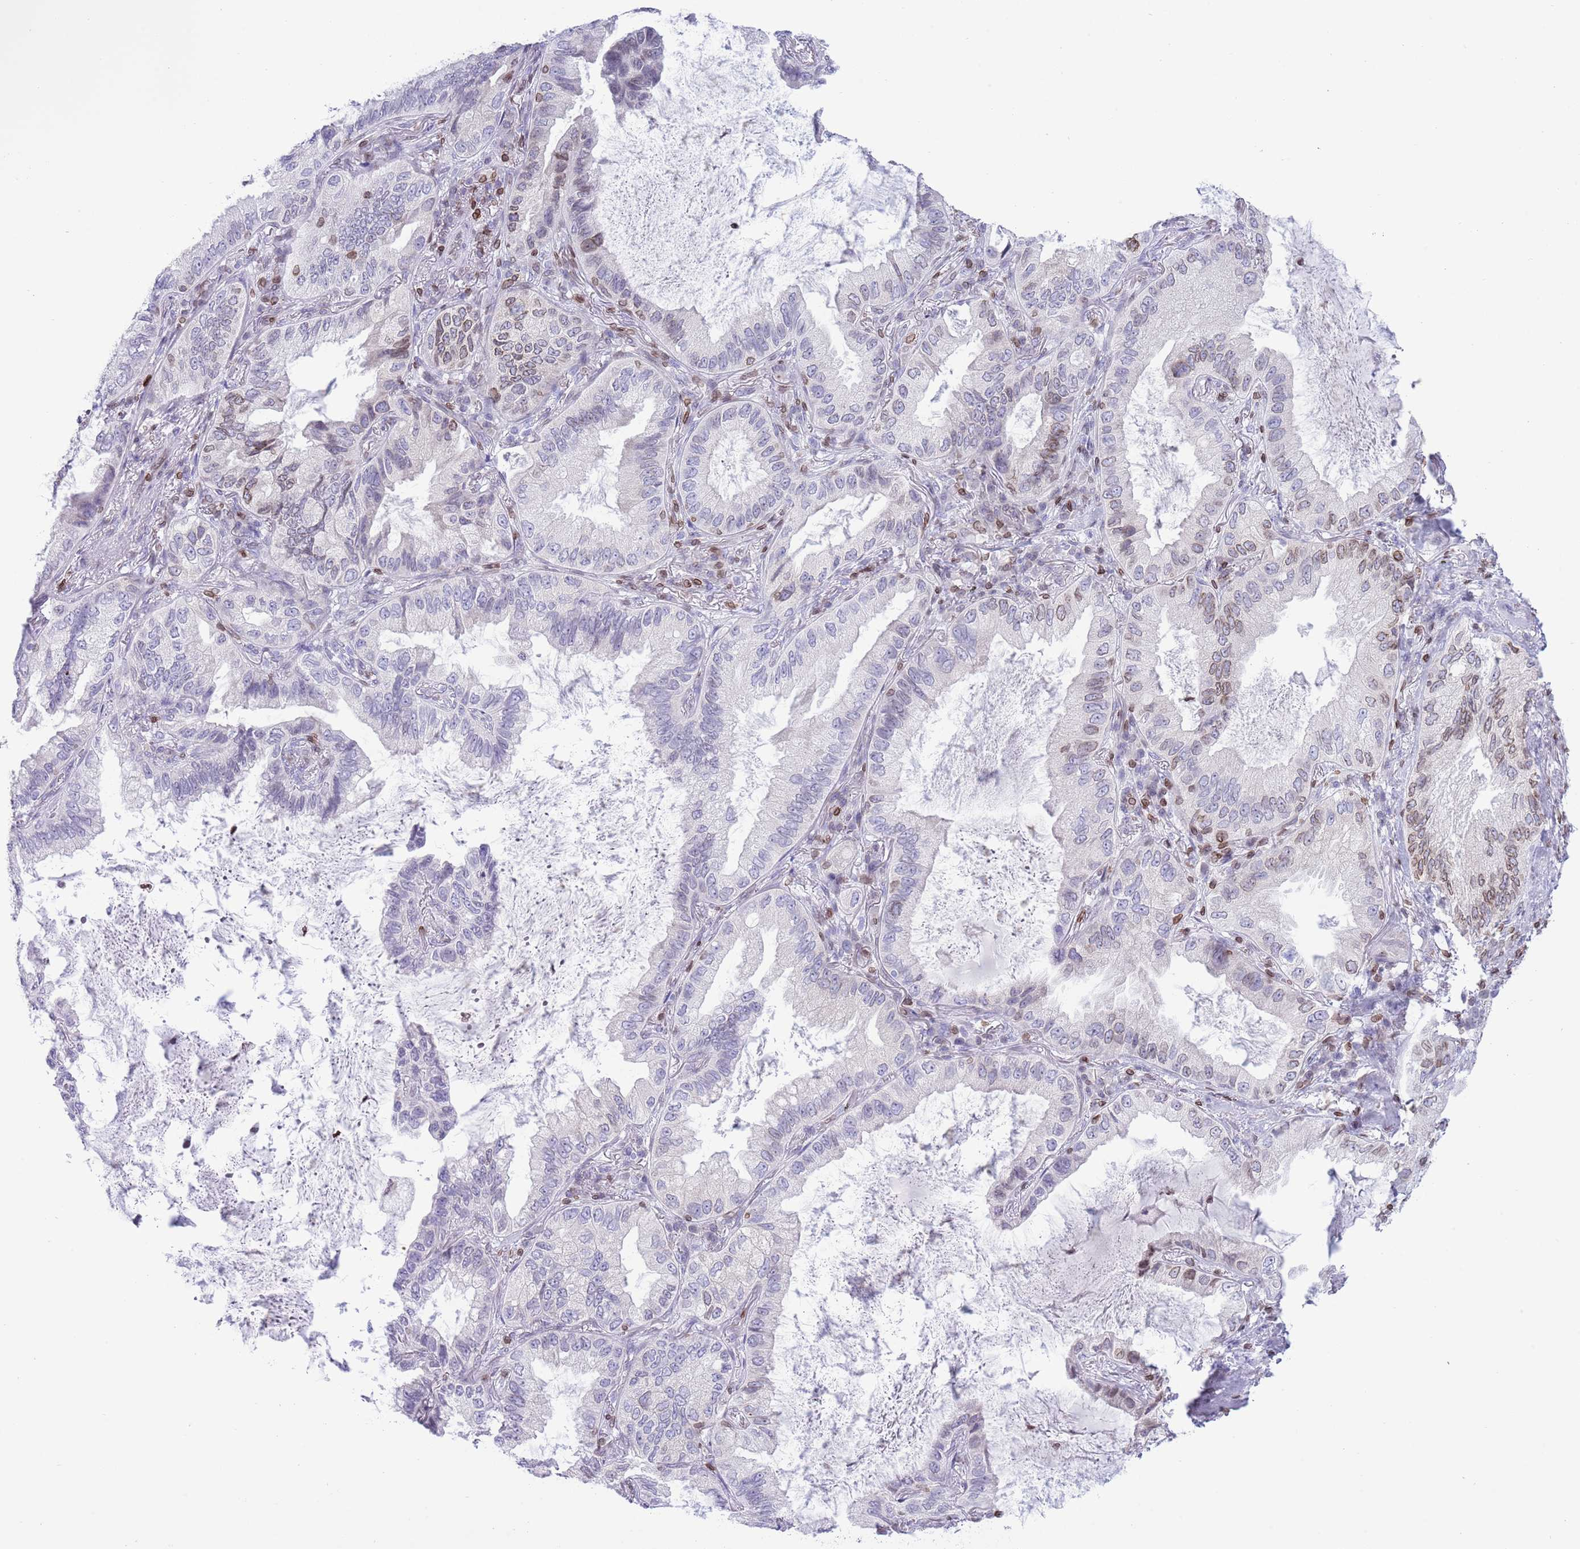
{"staining": {"intensity": "weak", "quantity": "<25%", "location": "cytoplasmic/membranous,nuclear"}, "tissue": "lung cancer", "cell_type": "Tumor cells", "image_type": "cancer", "snomed": [{"axis": "morphology", "description": "Adenocarcinoma, NOS"}, {"axis": "topography", "description": "Lung"}], "caption": "The photomicrograph shows no significant expression in tumor cells of lung adenocarcinoma.", "gene": "LBR", "patient": {"sex": "female", "age": 69}}